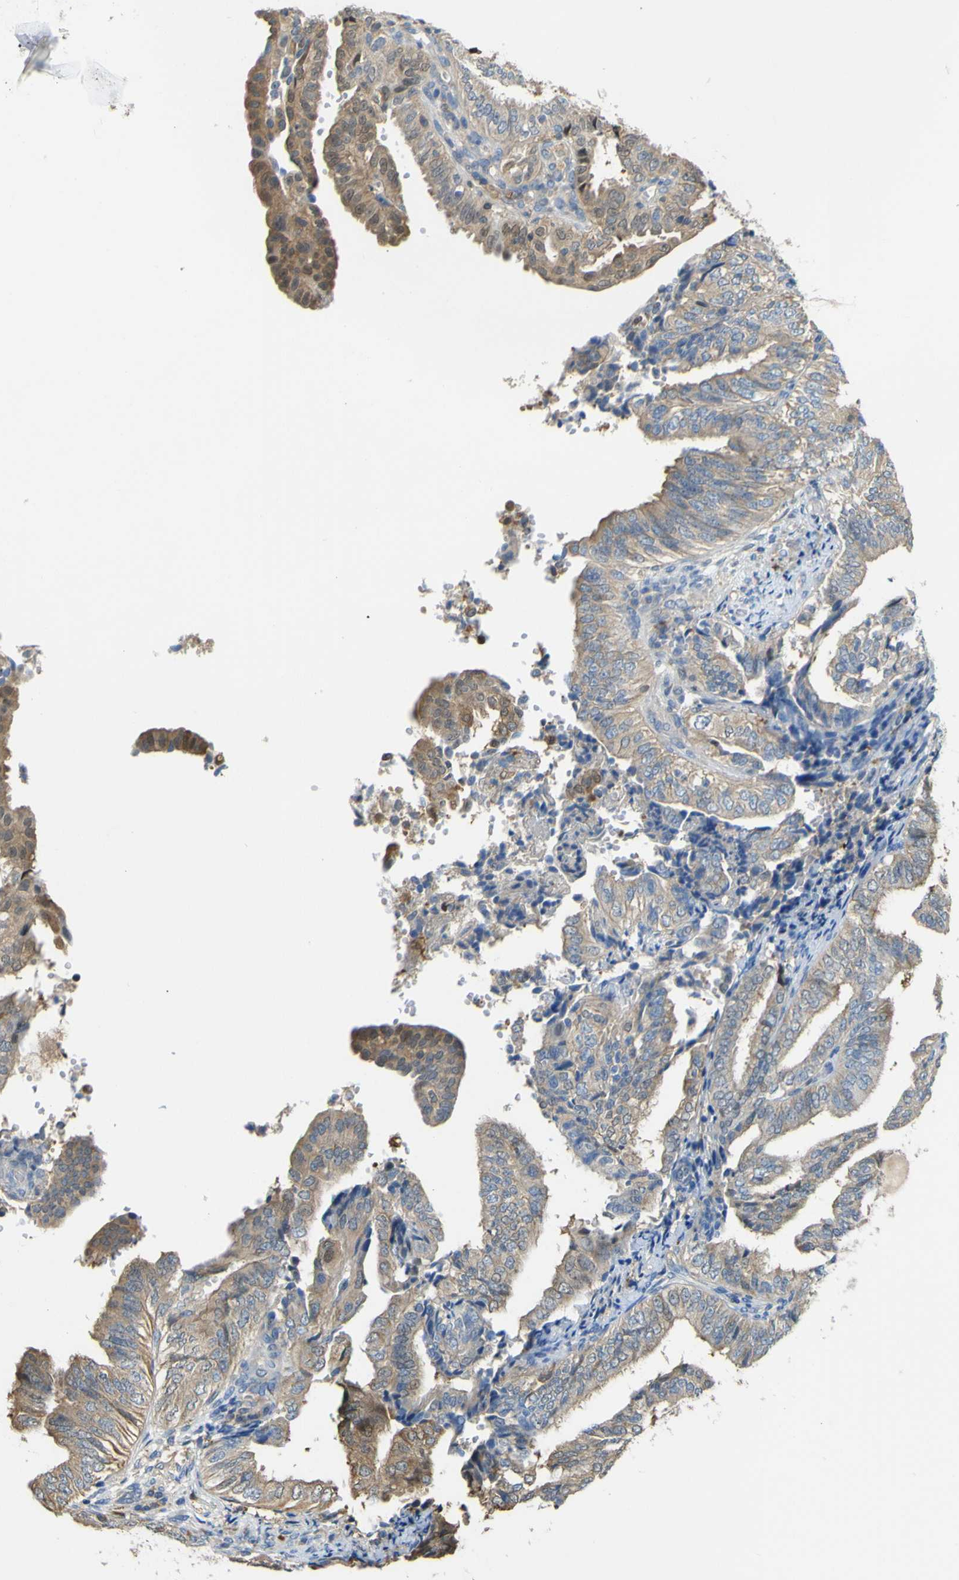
{"staining": {"intensity": "moderate", "quantity": "25%-75%", "location": "cytoplasmic/membranous"}, "tissue": "endometrial cancer", "cell_type": "Tumor cells", "image_type": "cancer", "snomed": [{"axis": "morphology", "description": "Adenocarcinoma, NOS"}, {"axis": "topography", "description": "Endometrium"}], "caption": "Brown immunohistochemical staining in human endometrial cancer reveals moderate cytoplasmic/membranous positivity in about 25%-75% of tumor cells. (DAB IHC, brown staining for protein, blue staining for nuclei).", "gene": "ABHD3", "patient": {"sex": "female", "age": 58}}